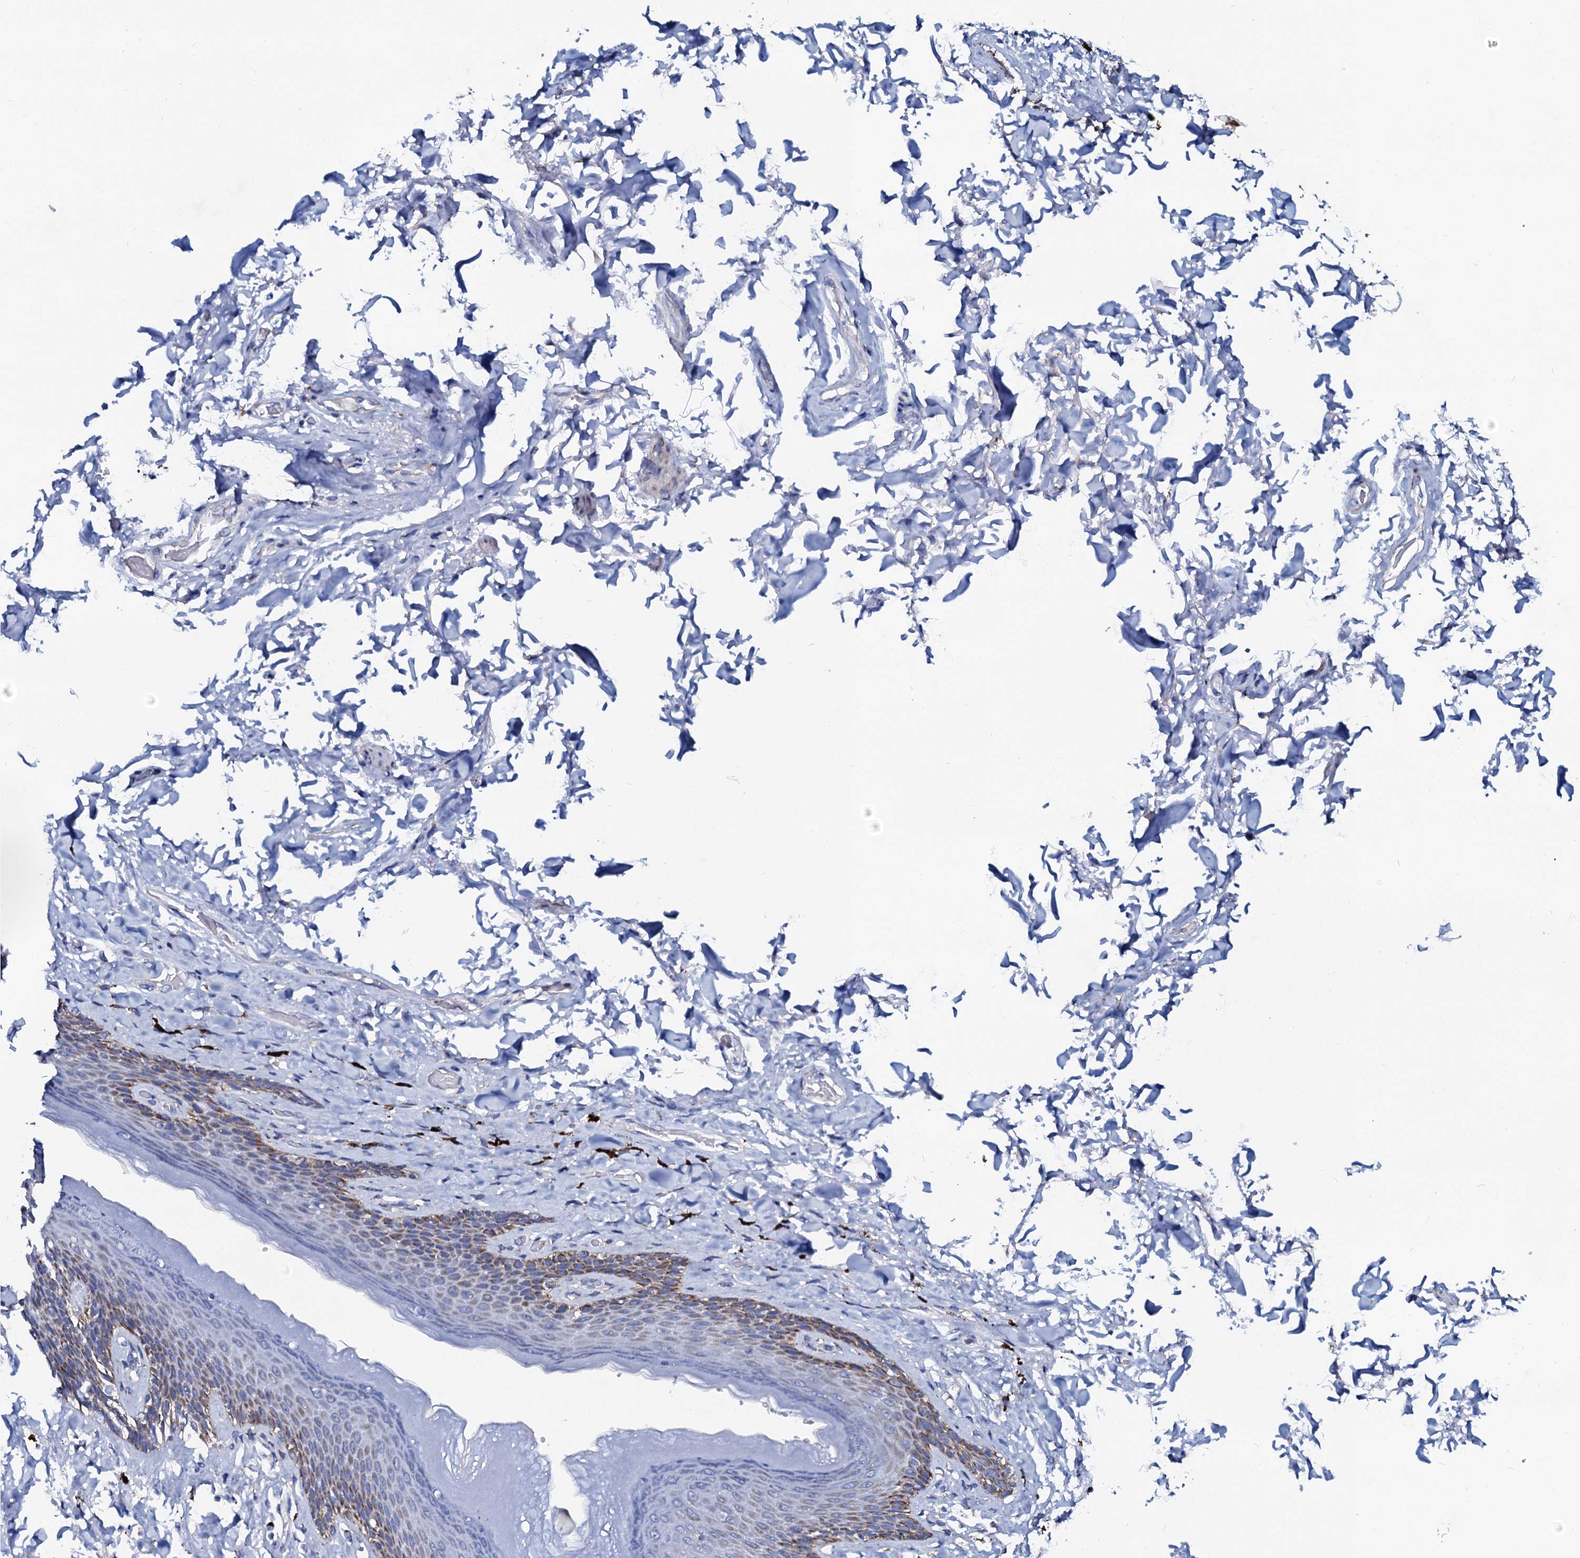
{"staining": {"intensity": "moderate", "quantity": "25%-75%", "location": "cytoplasmic/membranous"}, "tissue": "skin", "cell_type": "Epidermal cells", "image_type": "normal", "snomed": [{"axis": "morphology", "description": "Normal tissue, NOS"}, {"axis": "topography", "description": "Anal"}], "caption": "The immunohistochemical stain highlights moderate cytoplasmic/membranous staining in epidermal cells of normal skin. The protein of interest is shown in brown color, while the nuclei are stained blue.", "gene": "SLC37A4", "patient": {"sex": "female", "age": 78}}